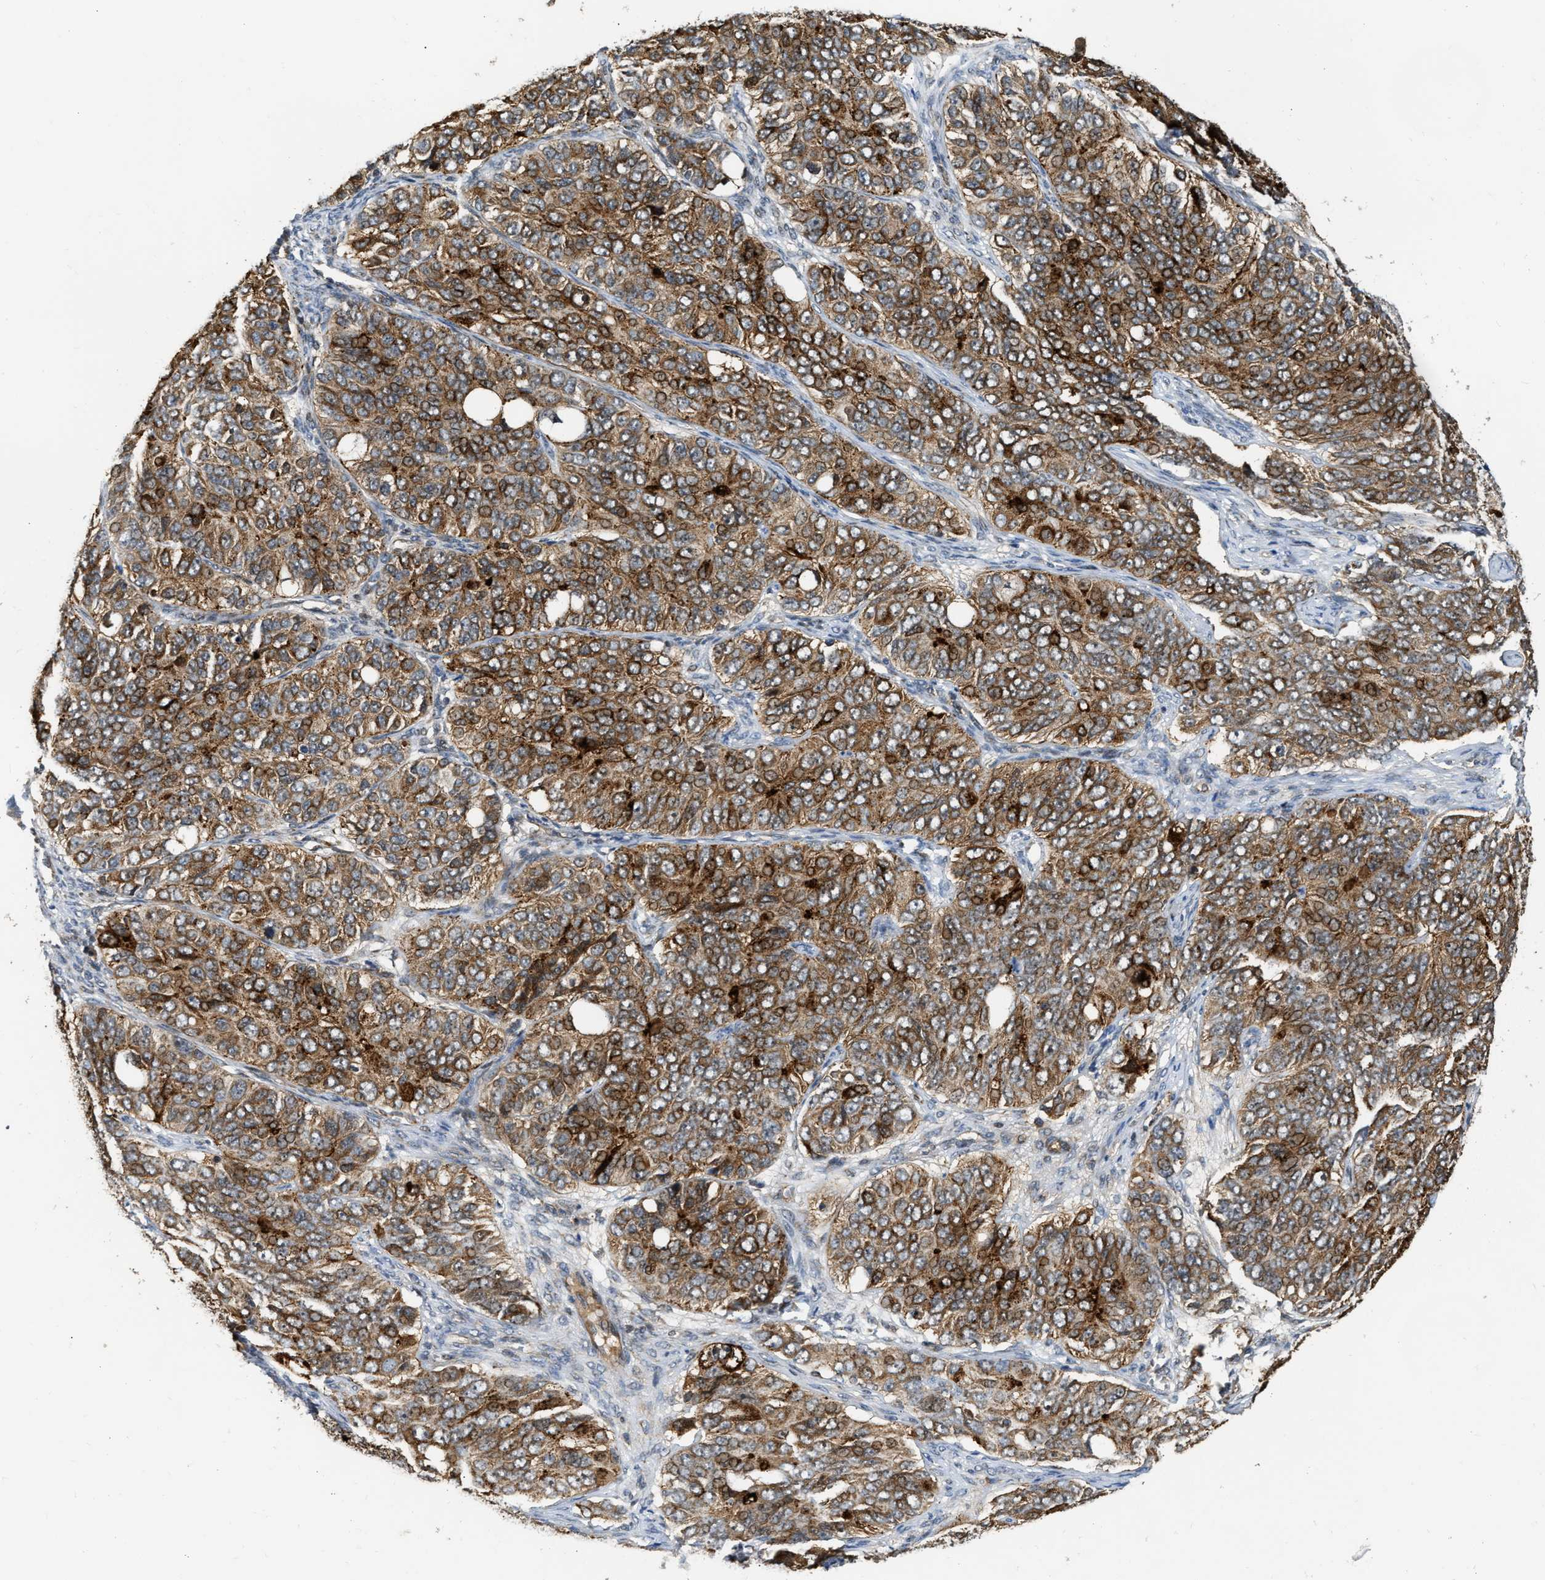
{"staining": {"intensity": "moderate", "quantity": ">75%", "location": "cytoplasmic/membranous"}, "tissue": "ovarian cancer", "cell_type": "Tumor cells", "image_type": "cancer", "snomed": [{"axis": "morphology", "description": "Carcinoma, endometroid"}, {"axis": "topography", "description": "Ovary"}], "caption": "Ovarian cancer was stained to show a protein in brown. There is medium levels of moderate cytoplasmic/membranous staining in about >75% of tumor cells.", "gene": "EXTL2", "patient": {"sex": "female", "age": 51}}